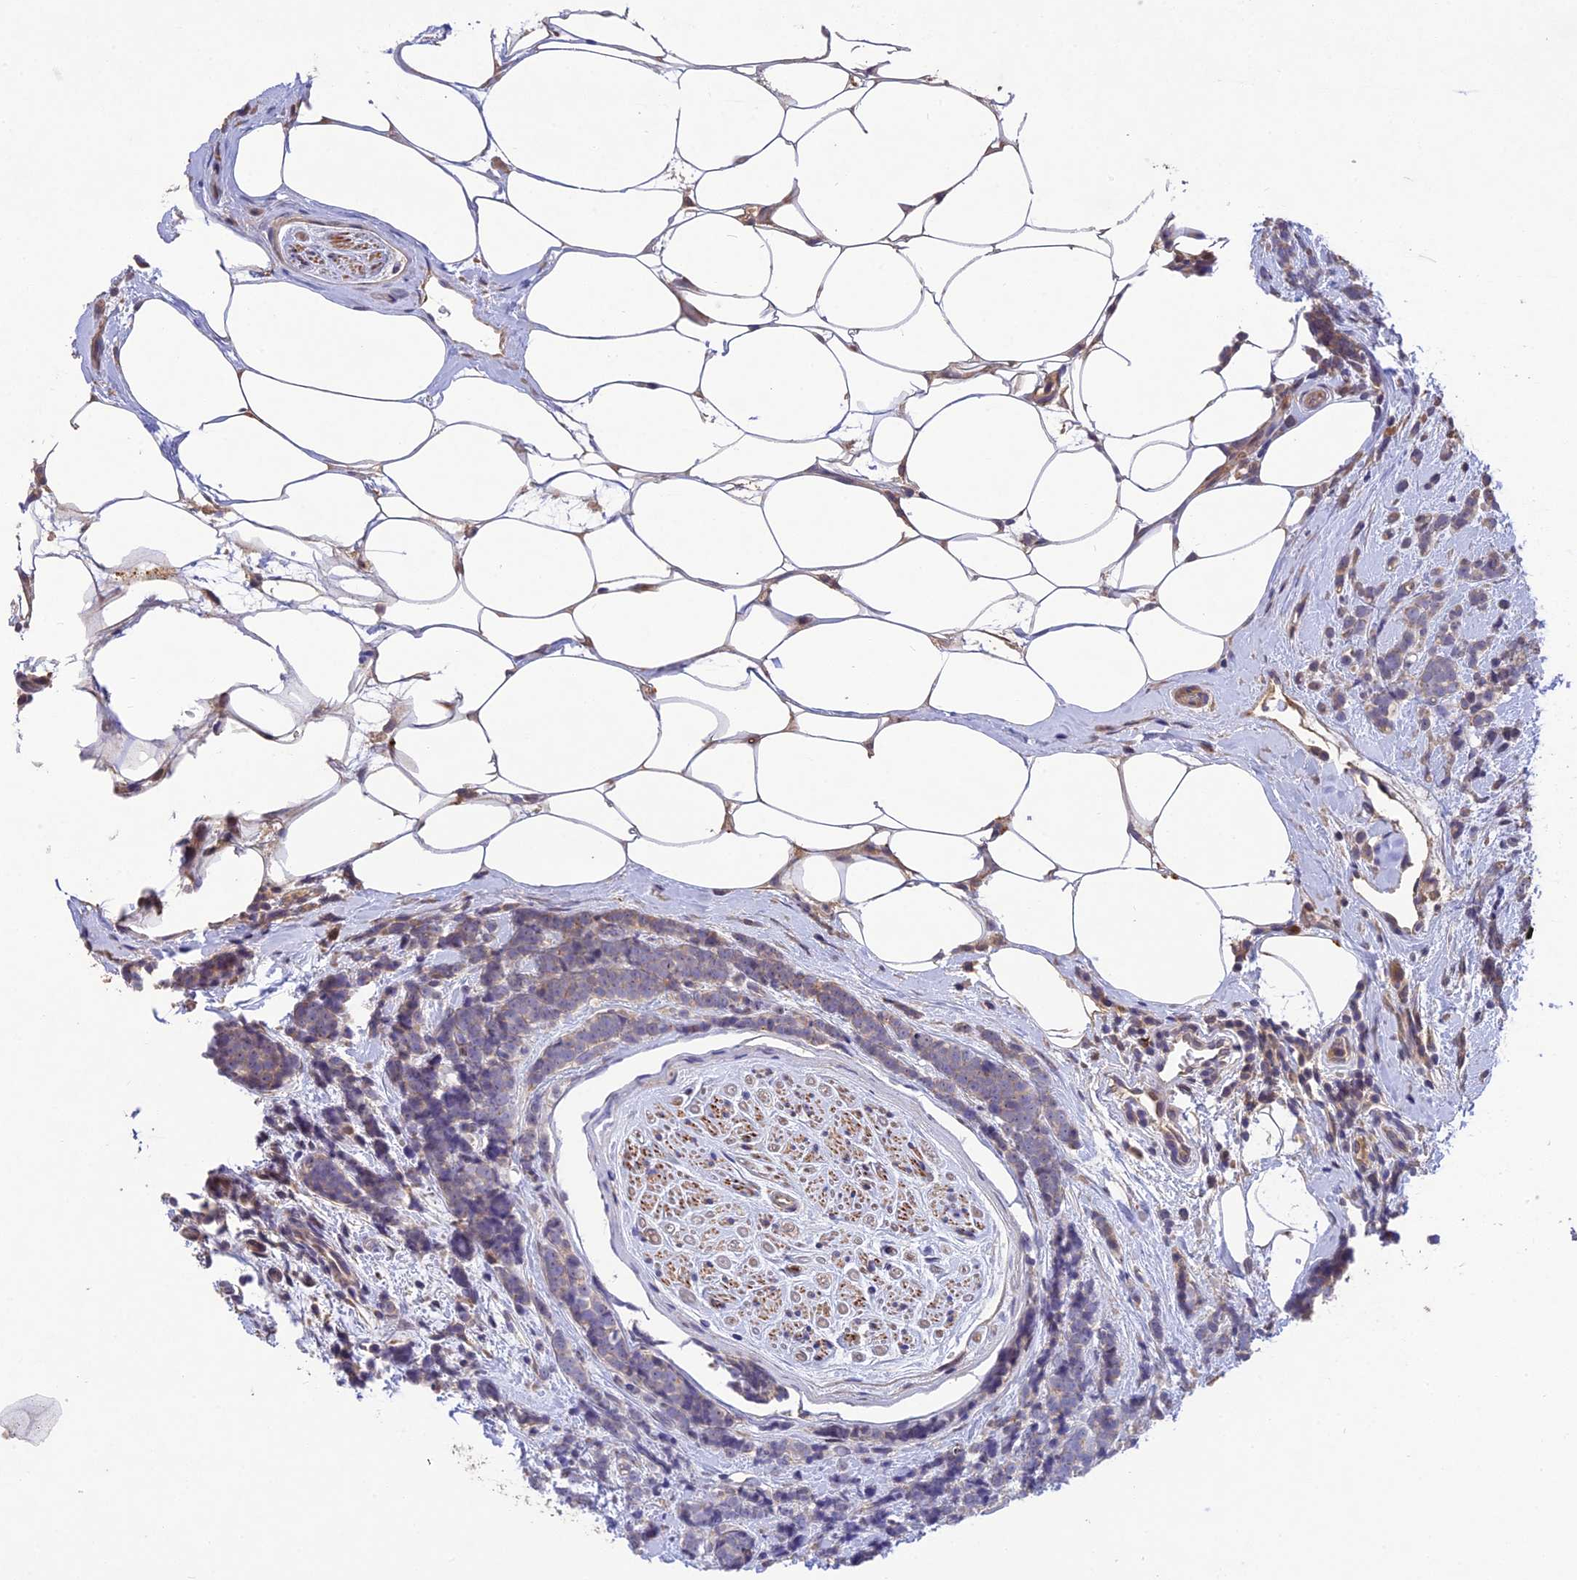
{"staining": {"intensity": "negative", "quantity": "none", "location": "none"}, "tissue": "breast cancer", "cell_type": "Tumor cells", "image_type": "cancer", "snomed": [{"axis": "morphology", "description": "Lobular carcinoma"}, {"axis": "topography", "description": "Breast"}], "caption": "A high-resolution image shows immunohistochemistry staining of breast lobular carcinoma, which shows no significant positivity in tumor cells.", "gene": "DENND5B", "patient": {"sex": "female", "age": 58}}